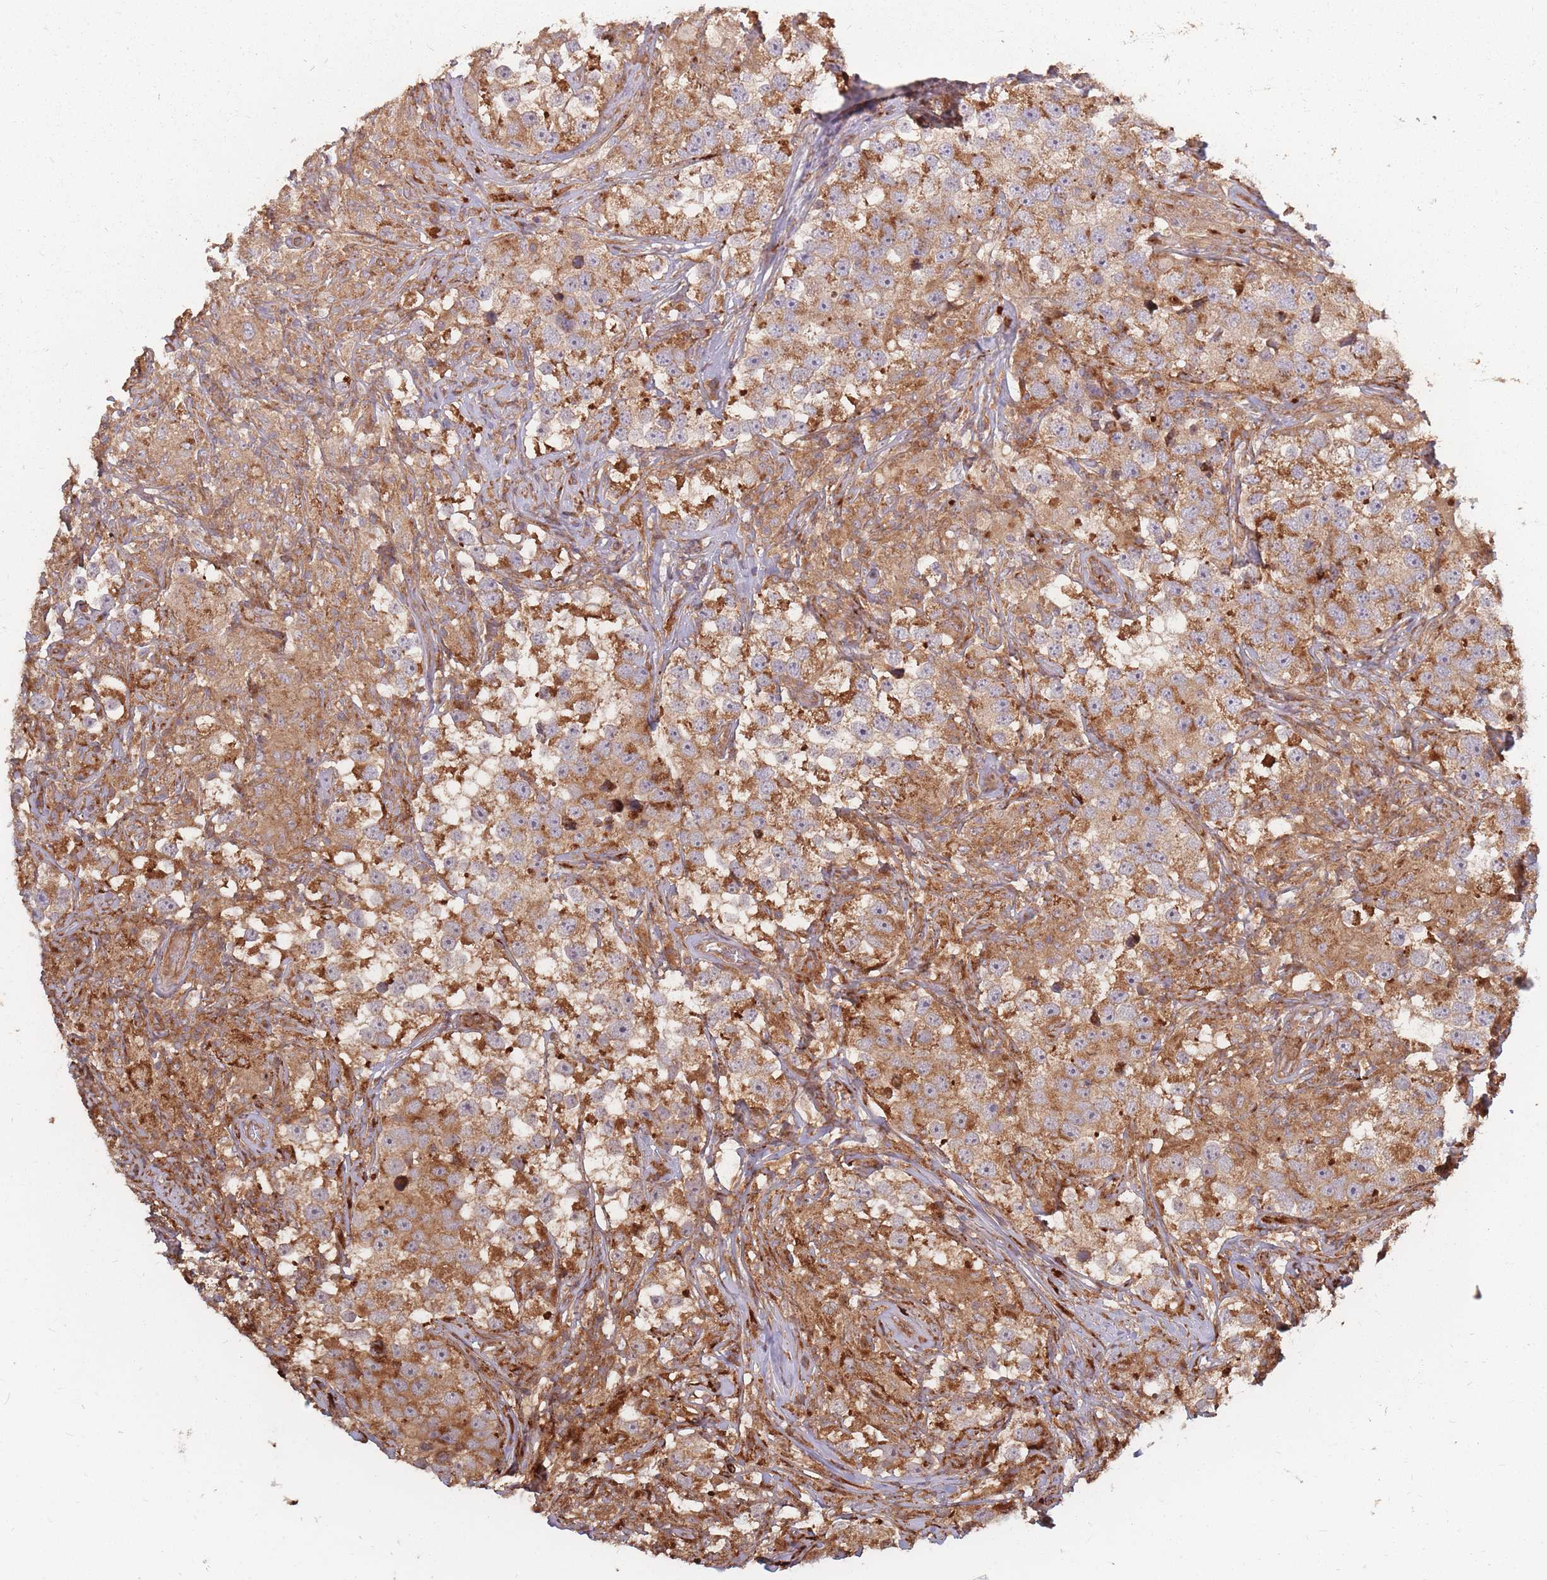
{"staining": {"intensity": "moderate", "quantity": ">75%", "location": "cytoplasmic/membranous"}, "tissue": "testis cancer", "cell_type": "Tumor cells", "image_type": "cancer", "snomed": [{"axis": "morphology", "description": "Seminoma, NOS"}, {"axis": "topography", "description": "Testis"}], "caption": "Testis seminoma stained with a brown dye shows moderate cytoplasmic/membranous positive staining in about >75% of tumor cells.", "gene": "RASSF2", "patient": {"sex": "male", "age": 46}}